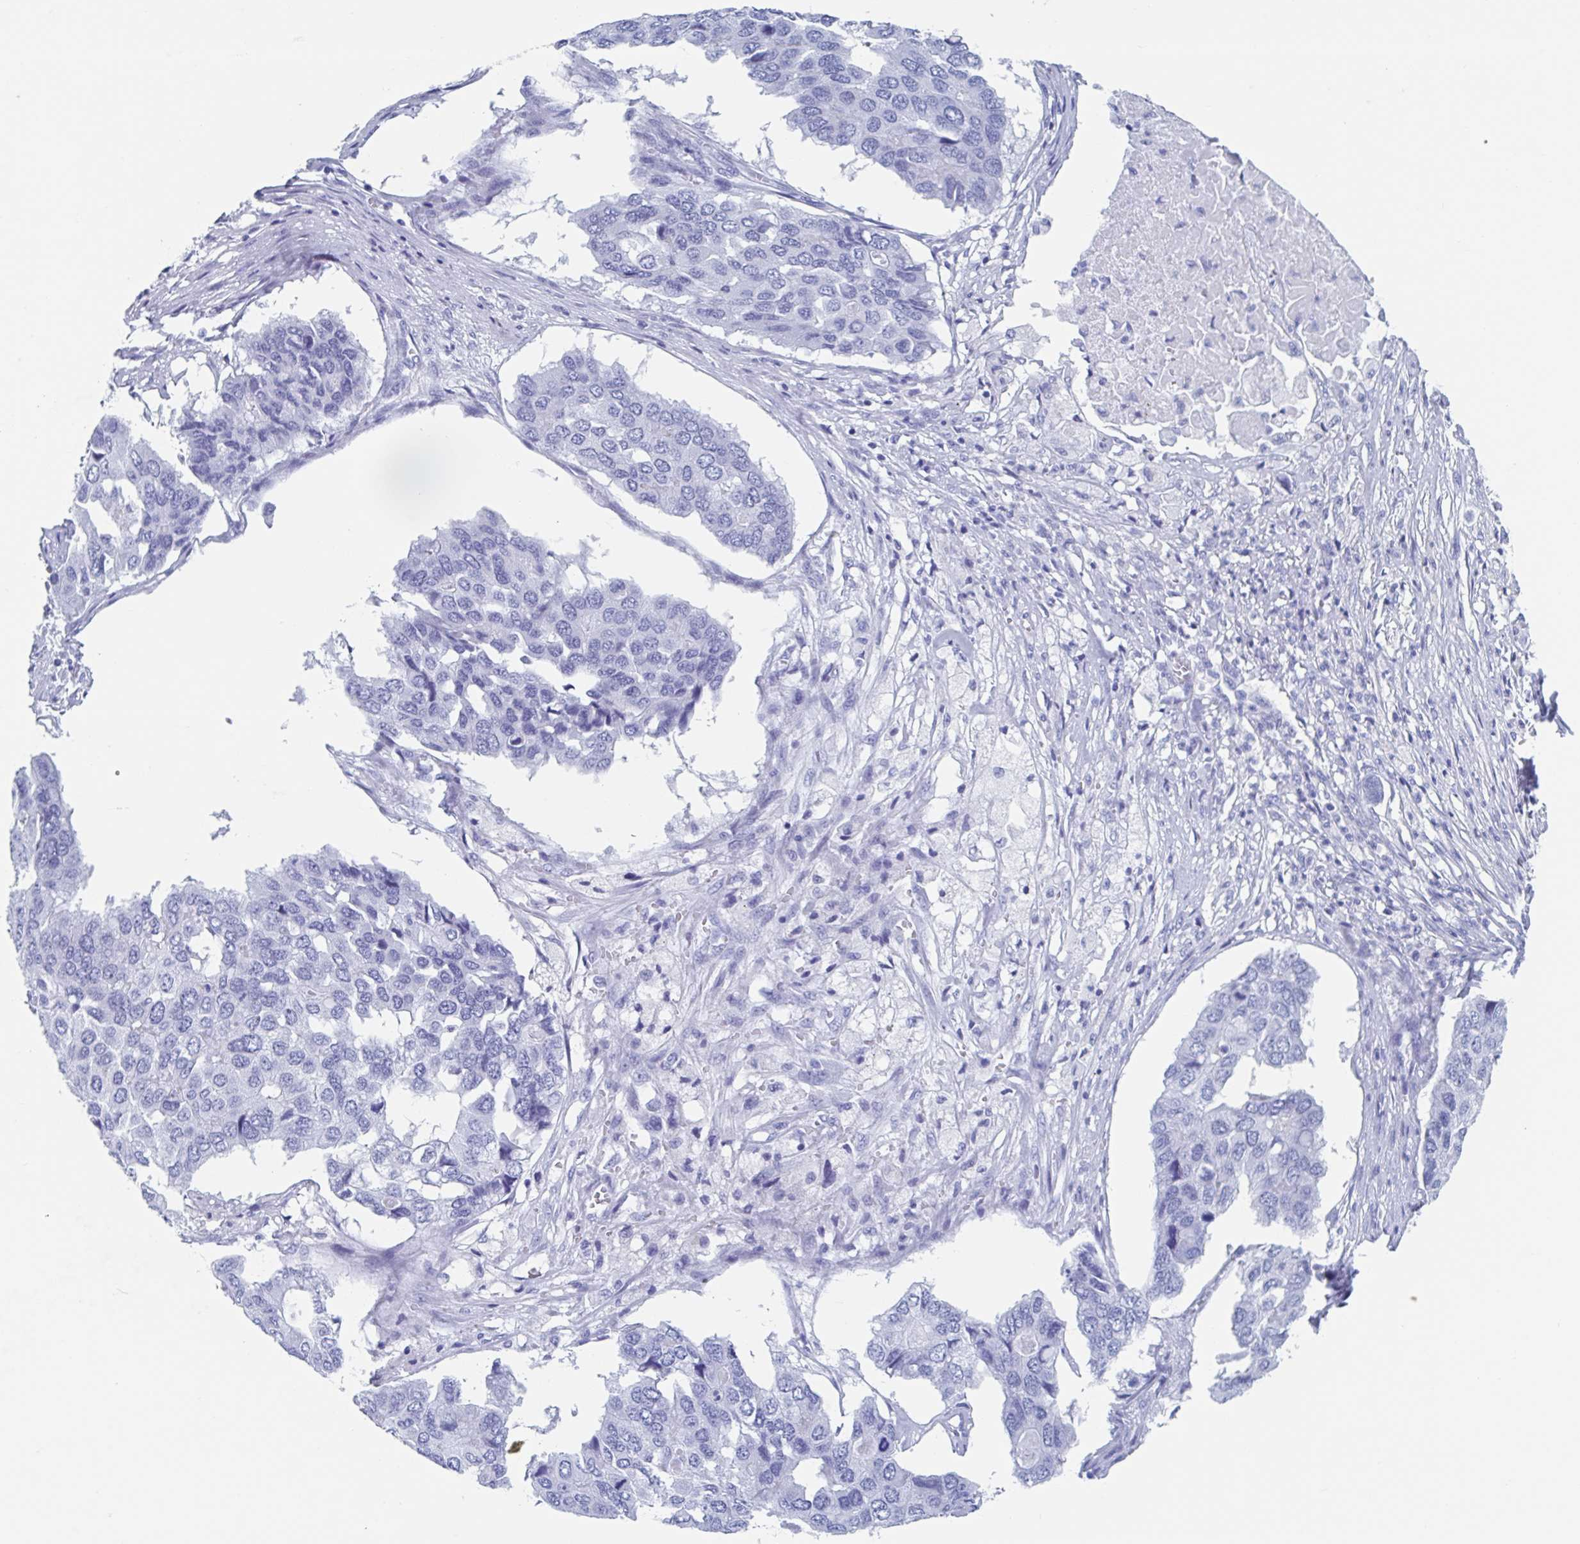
{"staining": {"intensity": "negative", "quantity": "none", "location": "none"}, "tissue": "pancreatic cancer", "cell_type": "Tumor cells", "image_type": "cancer", "snomed": [{"axis": "morphology", "description": "Adenocarcinoma, NOS"}, {"axis": "topography", "description": "Pancreas"}], "caption": "Pancreatic cancer (adenocarcinoma) was stained to show a protein in brown. There is no significant staining in tumor cells. Brightfield microscopy of immunohistochemistry stained with DAB (3,3'-diaminobenzidine) (brown) and hematoxylin (blue), captured at high magnification.", "gene": "C10orf53", "patient": {"sex": "male", "age": 50}}